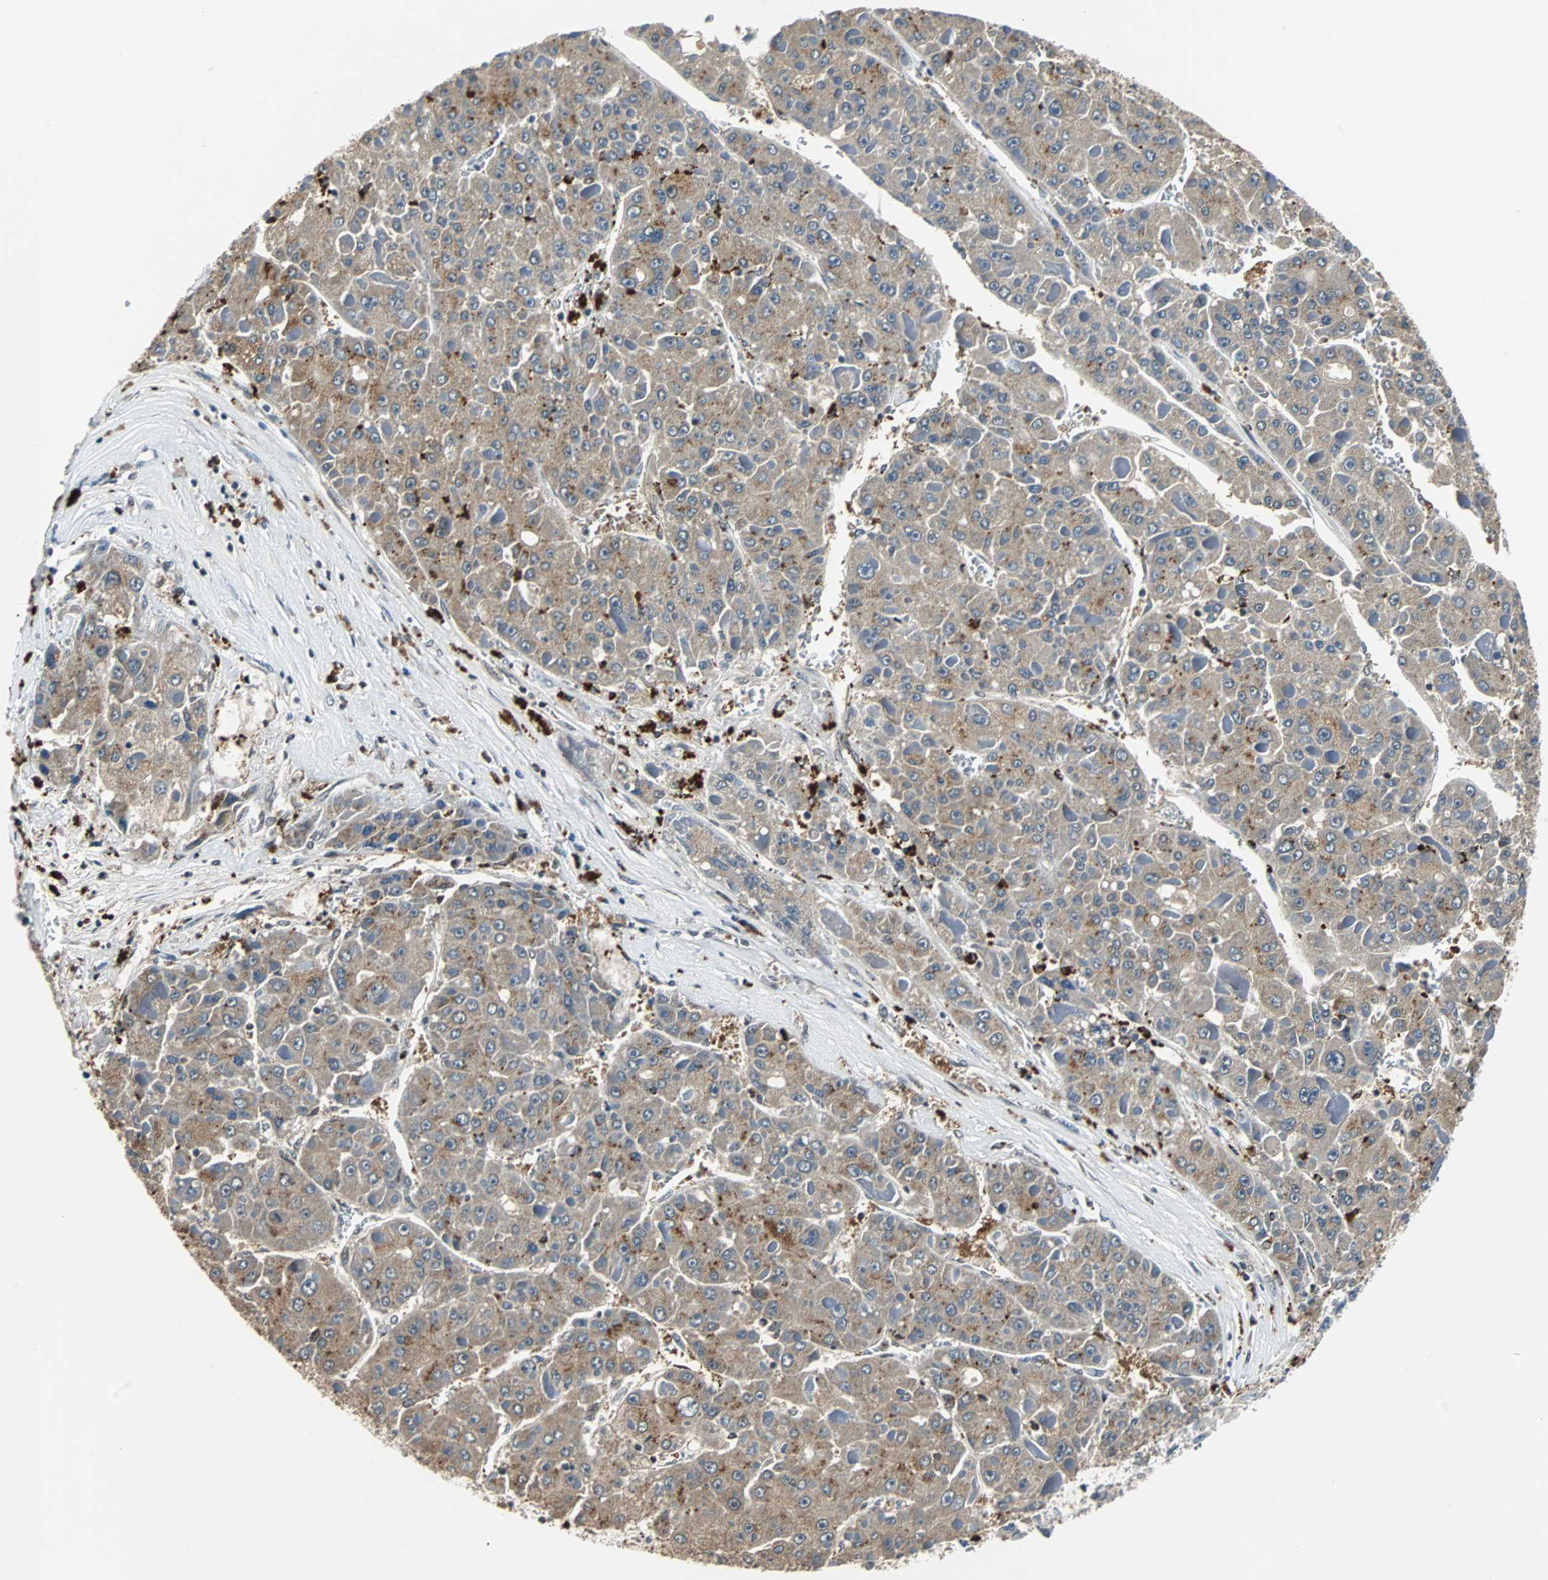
{"staining": {"intensity": "moderate", "quantity": ">75%", "location": "cytoplasmic/membranous"}, "tissue": "liver cancer", "cell_type": "Tumor cells", "image_type": "cancer", "snomed": [{"axis": "morphology", "description": "Carcinoma, Hepatocellular, NOS"}, {"axis": "topography", "description": "Liver"}], "caption": "The image demonstrates staining of hepatocellular carcinoma (liver), revealing moderate cytoplasmic/membranous protein positivity (brown color) within tumor cells. Nuclei are stained in blue.", "gene": "HLX", "patient": {"sex": "female", "age": 73}}